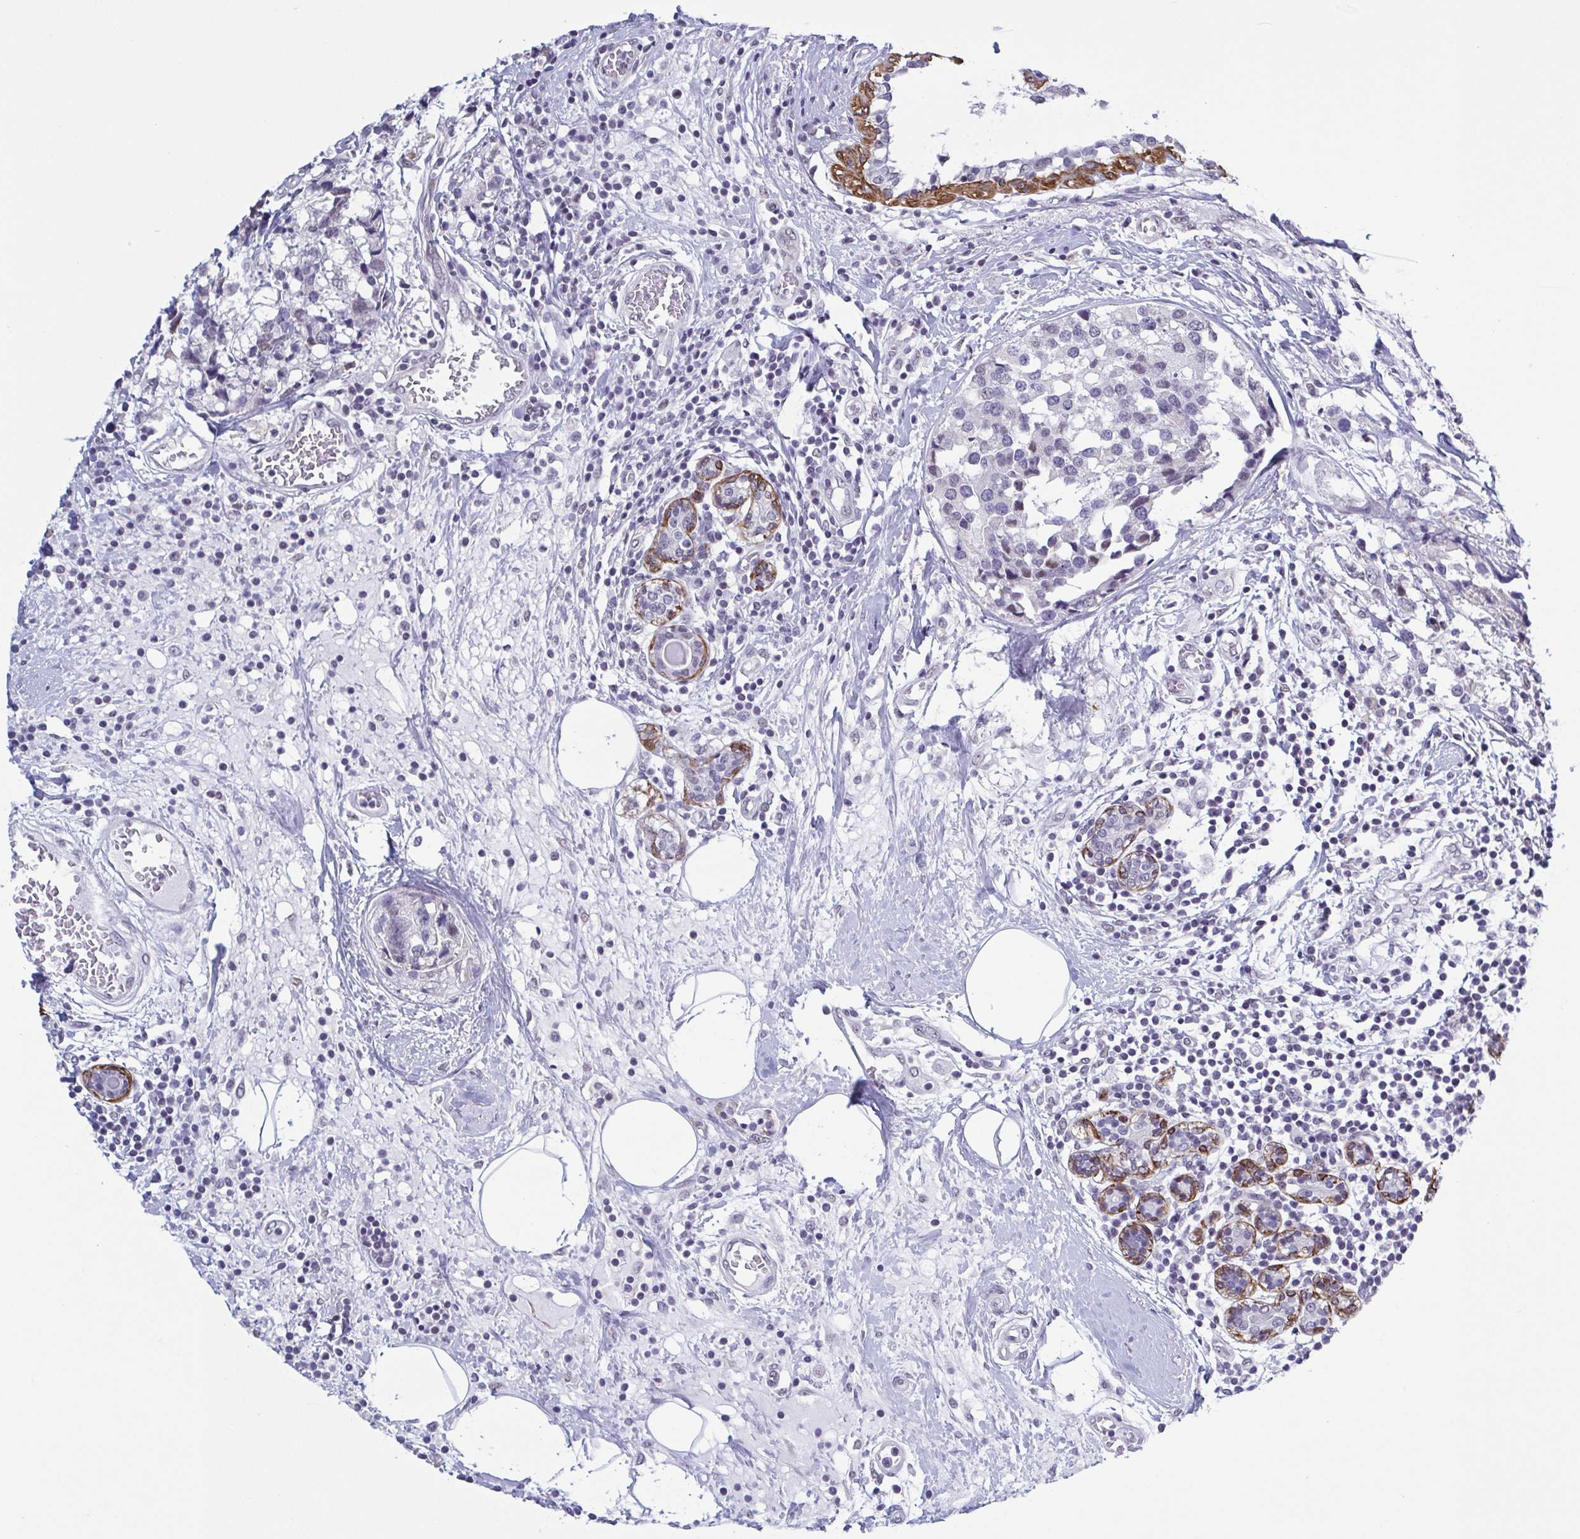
{"staining": {"intensity": "negative", "quantity": "none", "location": "none"}, "tissue": "breast cancer", "cell_type": "Tumor cells", "image_type": "cancer", "snomed": [{"axis": "morphology", "description": "Lobular carcinoma"}, {"axis": "topography", "description": "Breast"}], "caption": "Immunohistochemistry histopathology image of neoplastic tissue: breast lobular carcinoma stained with DAB displays no significant protein expression in tumor cells. (Stains: DAB immunohistochemistry (IHC) with hematoxylin counter stain, Microscopy: brightfield microscopy at high magnification).", "gene": "TMEM92", "patient": {"sex": "female", "age": 59}}